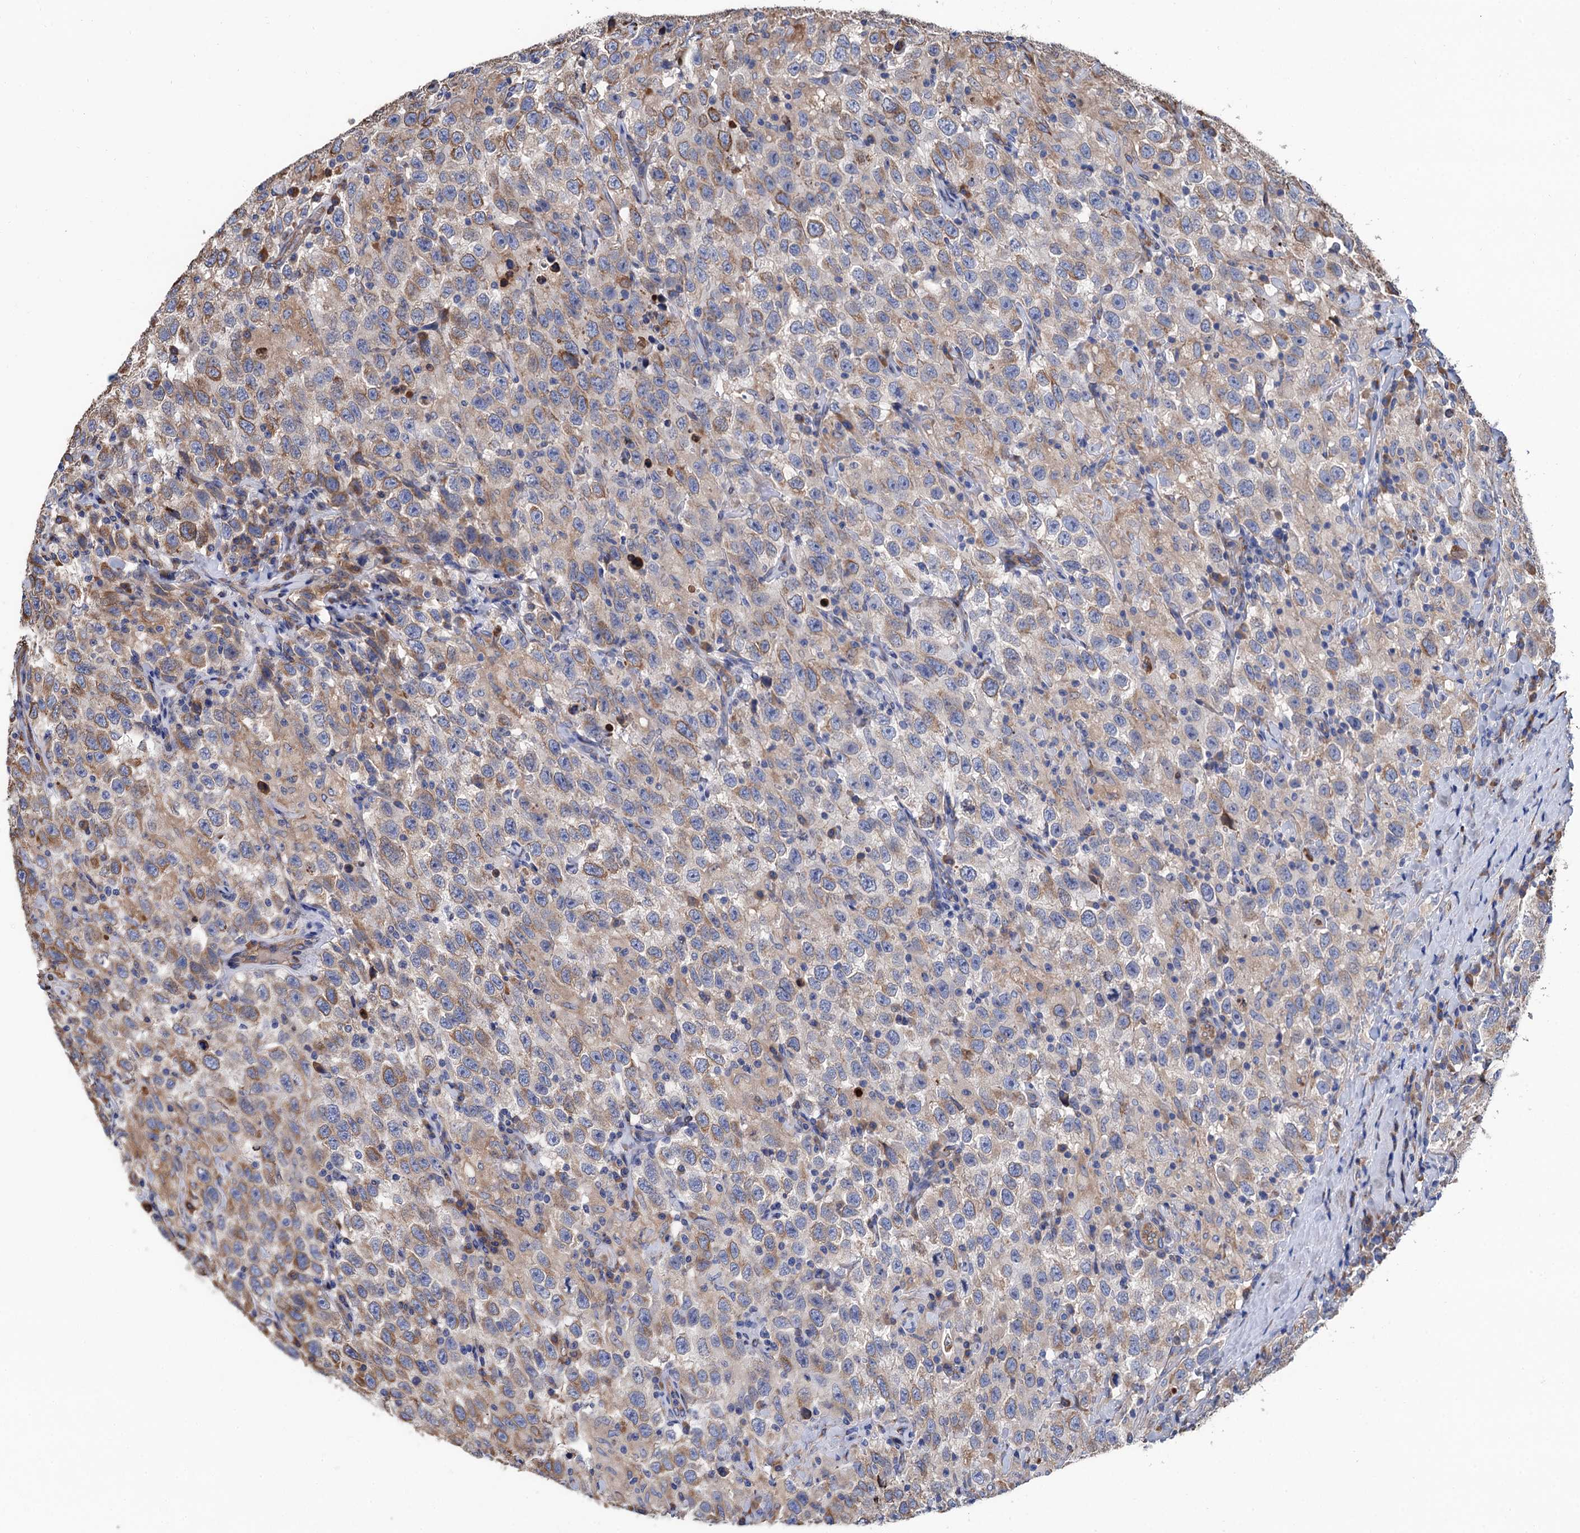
{"staining": {"intensity": "weak", "quantity": "<25%", "location": "cytoplasmic/membranous"}, "tissue": "testis cancer", "cell_type": "Tumor cells", "image_type": "cancer", "snomed": [{"axis": "morphology", "description": "Seminoma, NOS"}, {"axis": "topography", "description": "Testis"}], "caption": "Immunohistochemistry histopathology image of neoplastic tissue: human testis cancer stained with DAB shows no significant protein positivity in tumor cells. The staining is performed using DAB brown chromogen with nuclei counter-stained in using hematoxylin.", "gene": "CNNM1", "patient": {"sex": "male", "age": 41}}